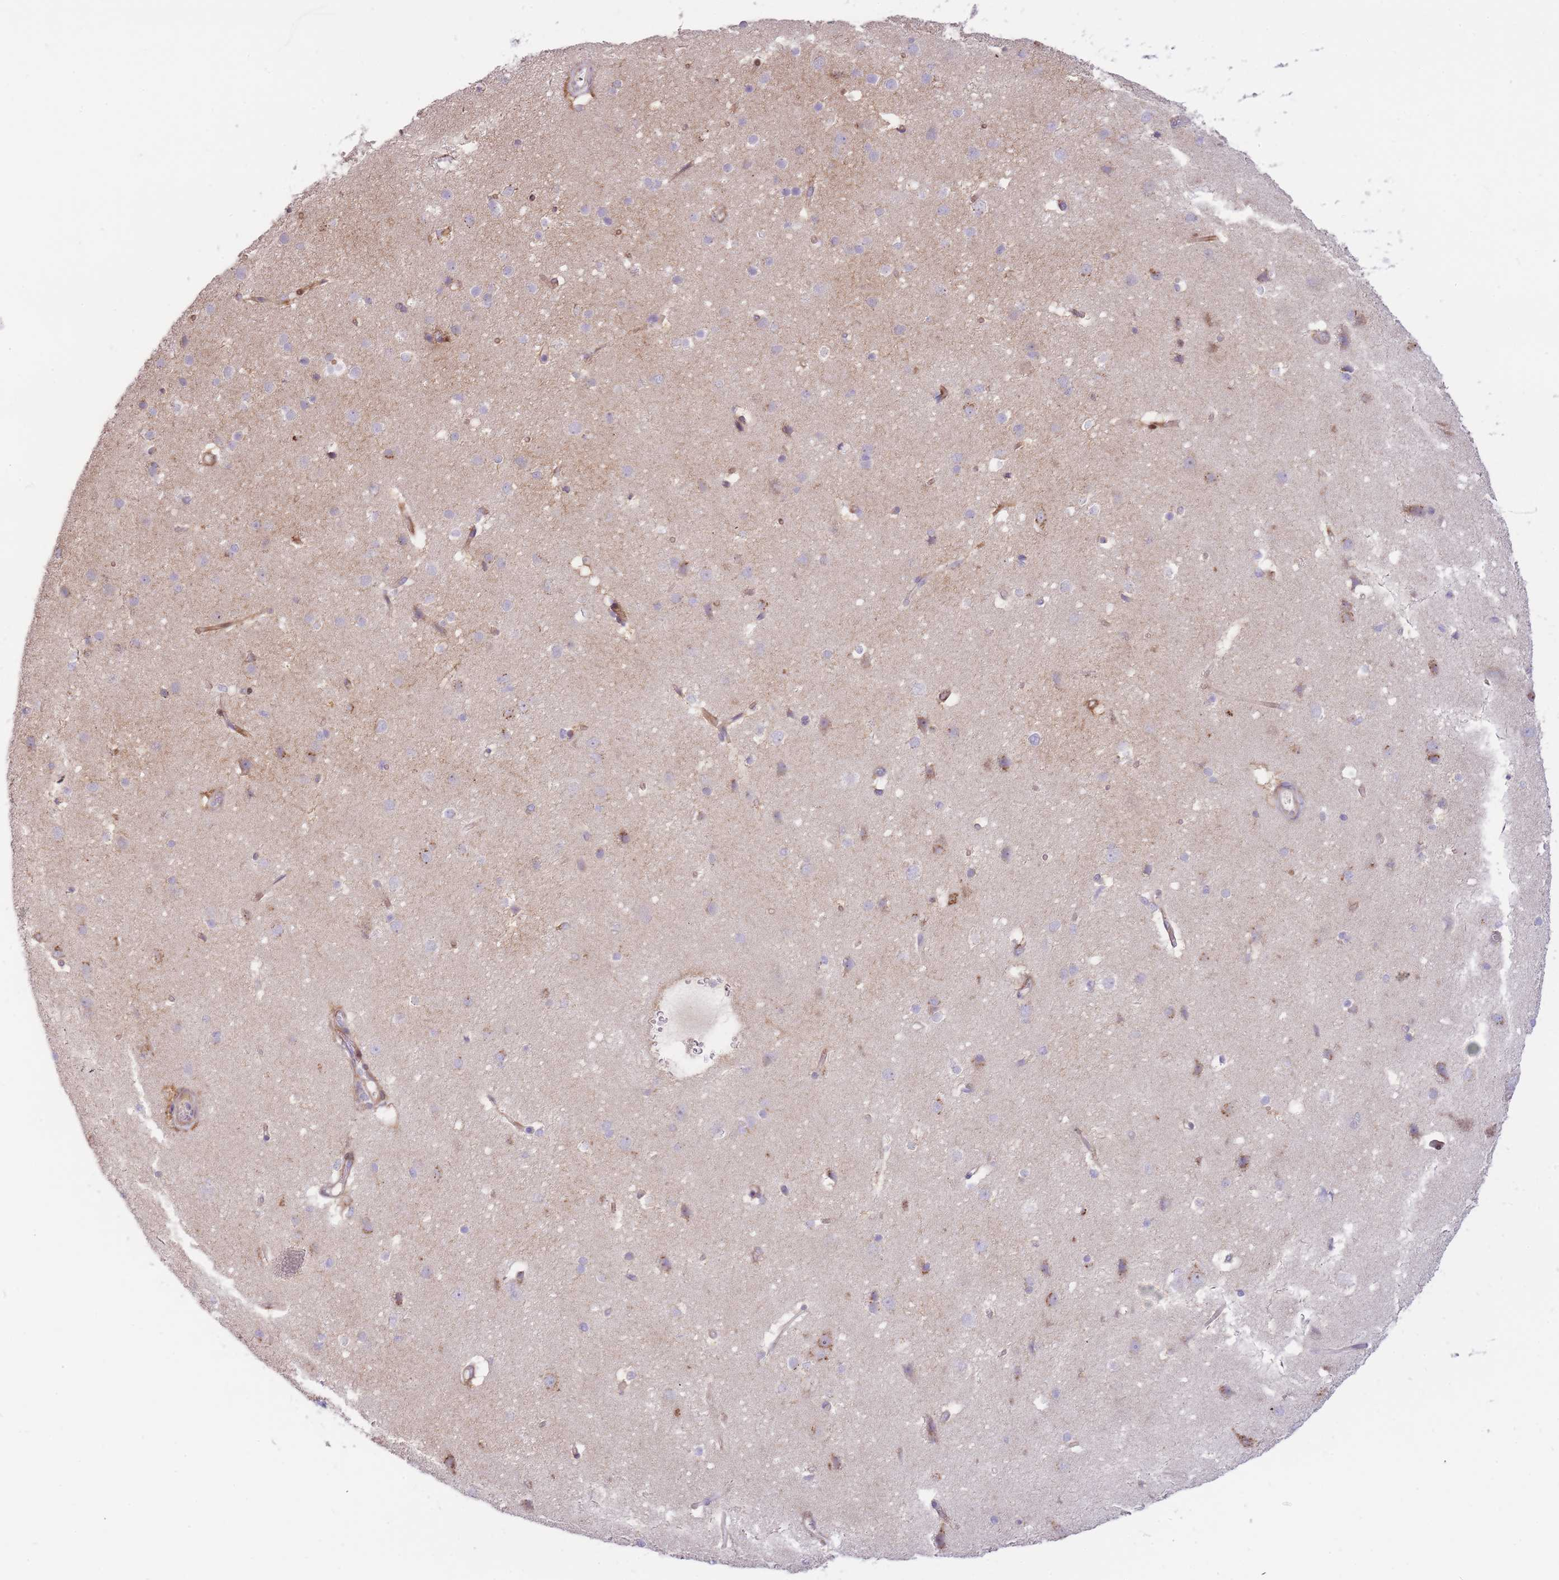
{"staining": {"intensity": "strong", "quantity": "25%-75%", "location": "cytoplasmic/membranous"}, "tissue": "cerebral cortex", "cell_type": "Endothelial cells", "image_type": "normal", "snomed": [{"axis": "morphology", "description": "Normal tissue, NOS"}, {"axis": "topography", "description": "Cerebral cortex"}], "caption": "This photomicrograph displays immunohistochemistry (IHC) staining of normal human cerebral cortex, with high strong cytoplasmic/membranous staining in about 25%-75% of endothelial cells.", "gene": "ATP5MC2", "patient": {"sex": "male", "age": 37}}